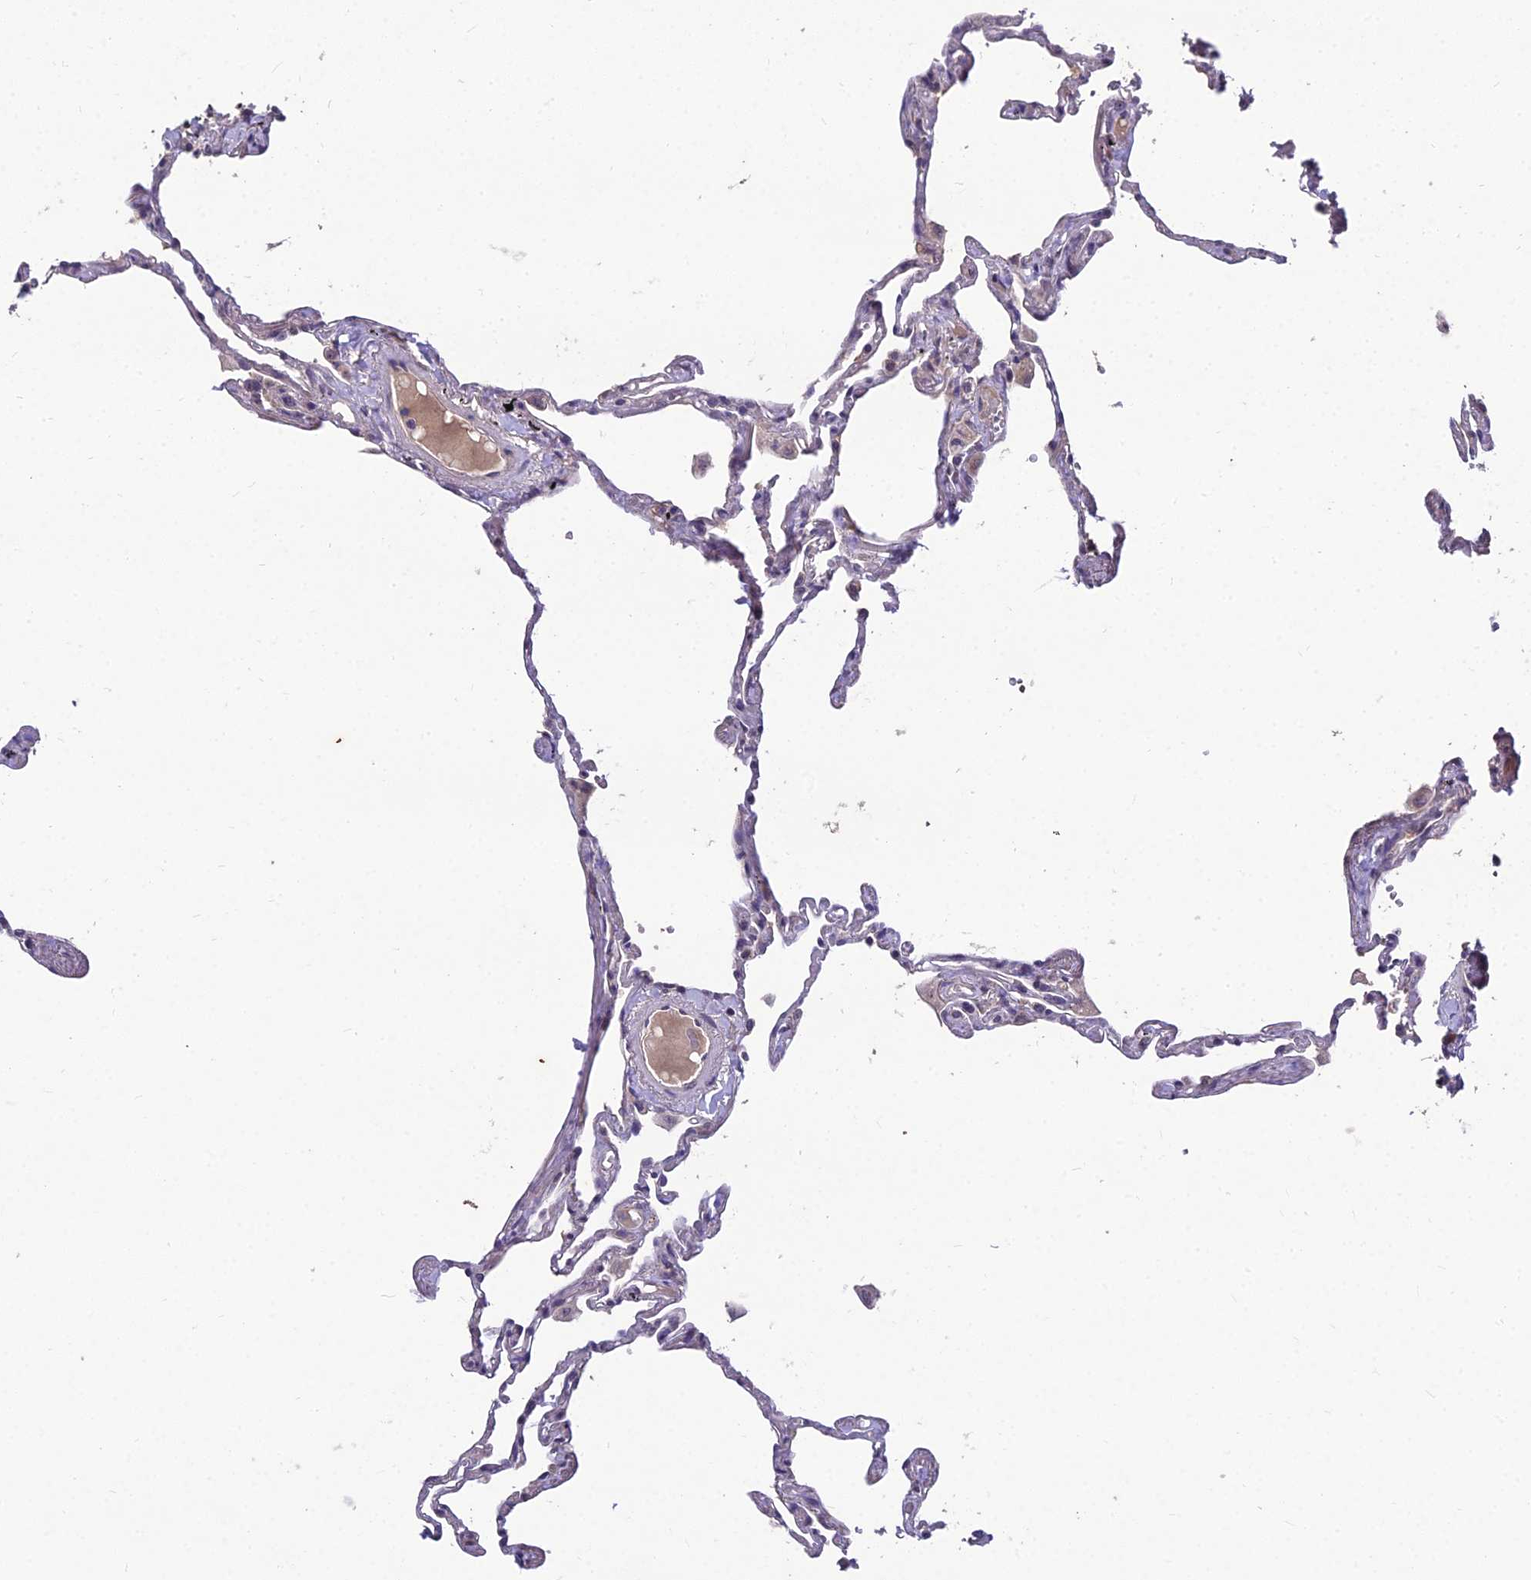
{"staining": {"intensity": "negative", "quantity": "none", "location": "none"}, "tissue": "lung", "cell_type": "Alveolar cells", "image_type": "normal", "snomed": [{"axis": "morphology", "description": "Normal tissue, NOS"}, {"axis": "topography", "description": "Lung"}], "caption": "DAB immunohistochemical staining of normal human lung shows no significant positivity in alveolar cells. (DAB immunohistochemistry visualized using brightfield microscopy, high magnification).", "gene": "ZNF333", "patient": {"sex": "female", "age": 67}}